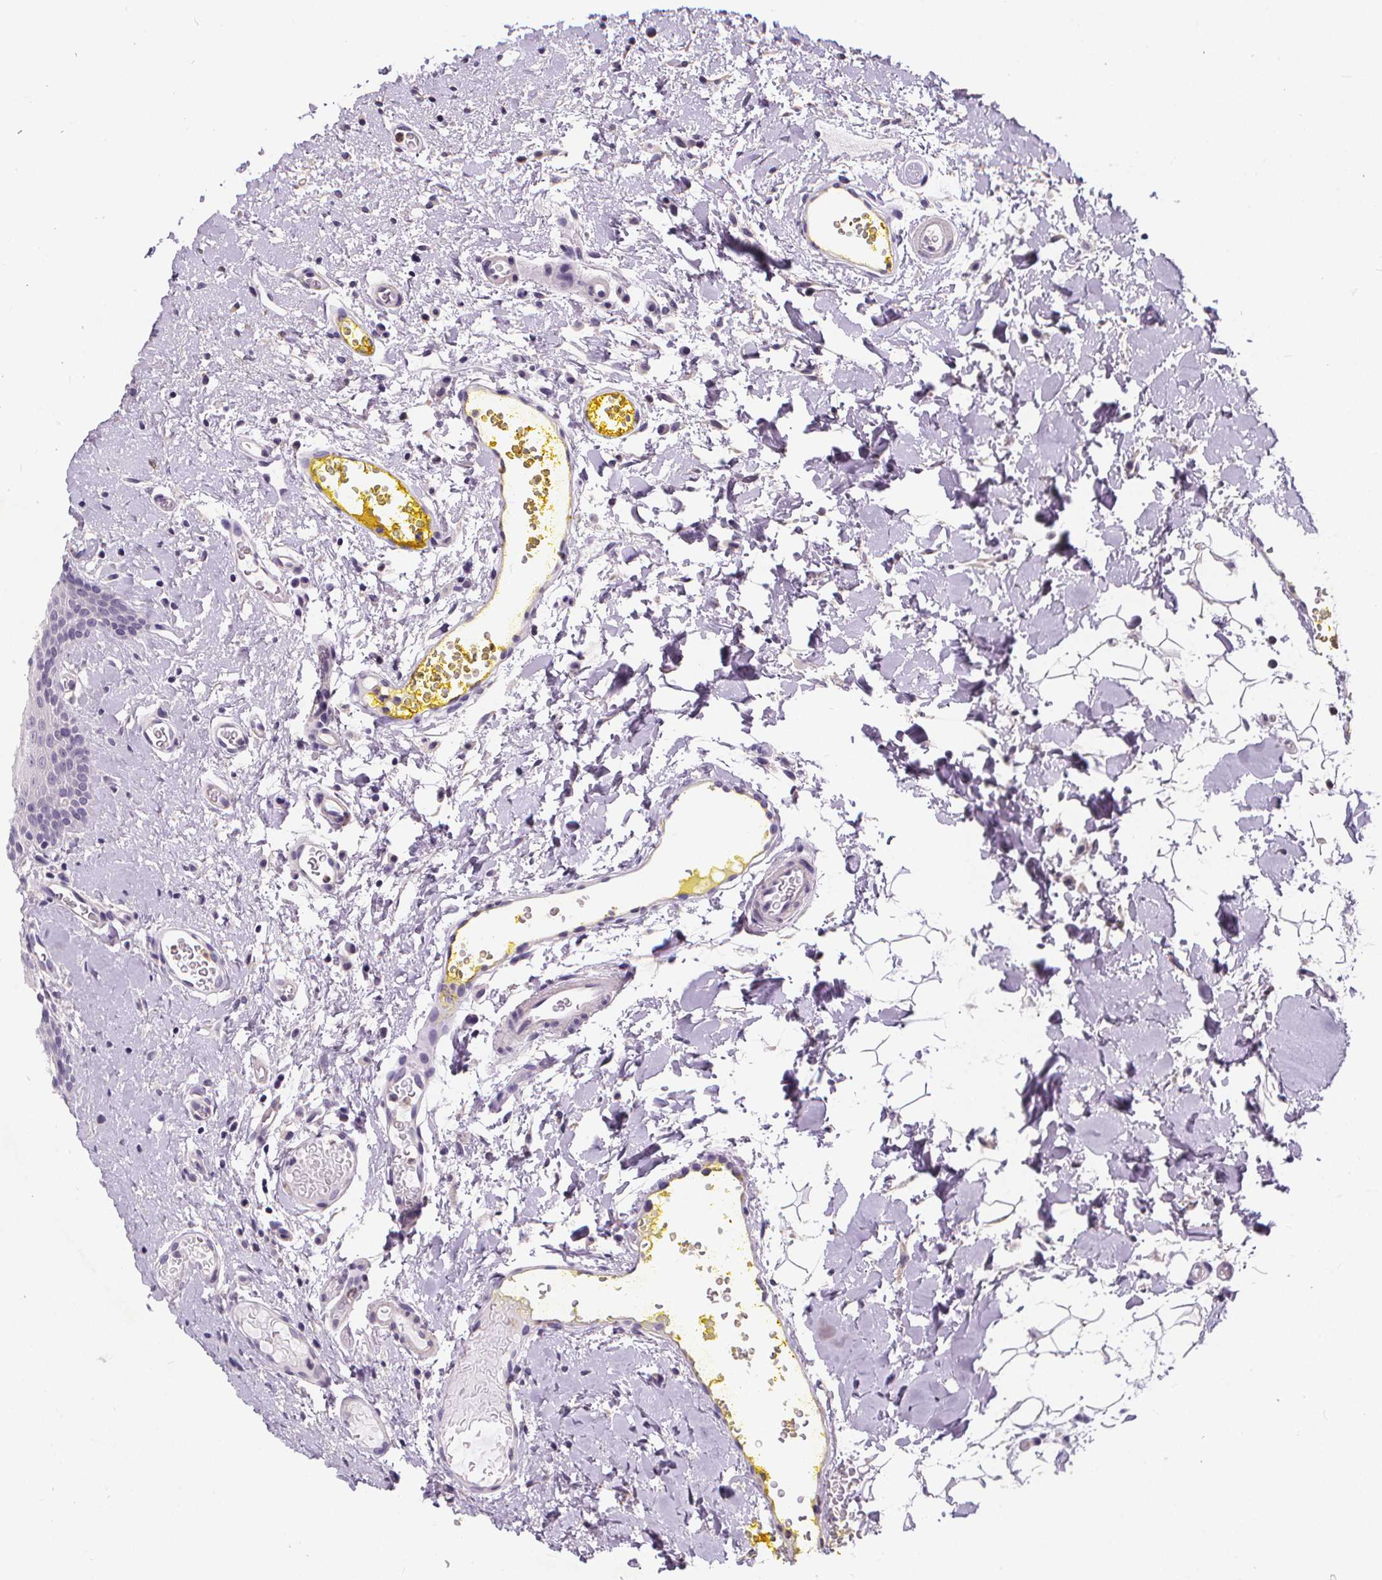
{"staining": {"intensity": "negative", "quantity": "none", "location": "none"}, "tissue": "oral mucosa", "cell_type": "Squamous epithelial cells", "image_type": "normal", "snomed": [{"axis": "morphology", "description": "Normal tissue, NOS"}, {"axis": "morphology", "description": "Squamous cell carcinoma, NOS"}, {"axis": "topography", "description": "Oral tissue"}, {"axis": "topography", "description": "Head-Neck"}], "caption": "Squamous epithelial cells are negative for protein expression in normal human oral mucosa. (Stains: DAB (3,3'-diaminobenzidine) IHC with hematoxylin counter stain, Microscopy: brightfield microscopy at high magnification).", "gene": "ATP6V1D", "patient": {"sex": "female", "age": 55}}